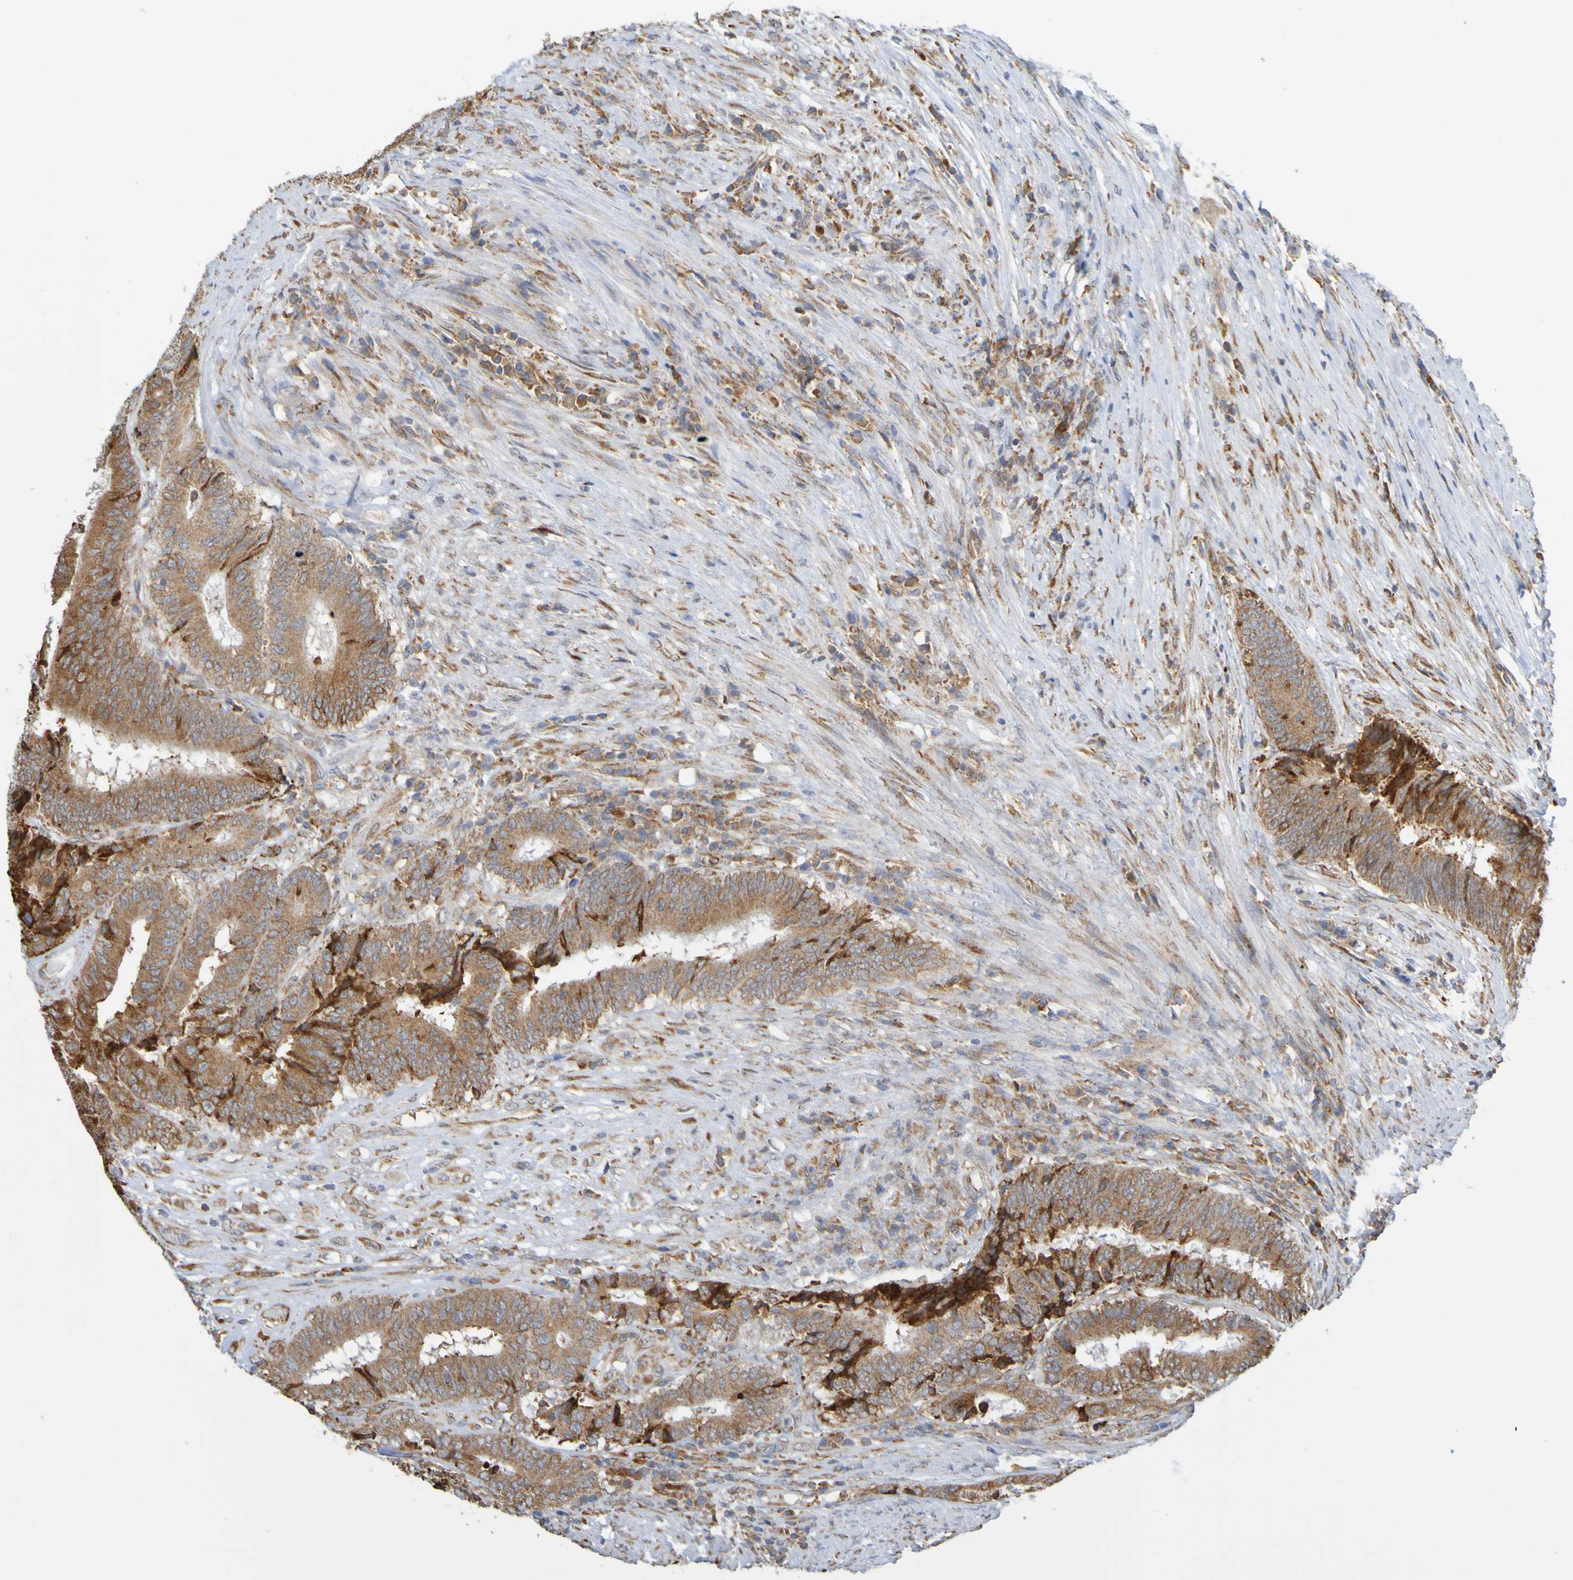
{"staining": {"intensity": "strong", "quantity": "<25%", "location": "cytoplasmic/membranous"}, "tissue": "colorectal cancer", "cell_type": "Tumor cells", "image_type": "cancer", "snomed": [{"axis": "morphology", "description": "Adenocarcinoma, NOS"}, {"axis": "topography", "description": "Rectum"}], "caption": "Immunohistochemical staining of adenocarcinoma (colorectal) demonstrates medium levels of strong cytoplasmic/membranous protein positivity in approximately <25% of tumor cells.", "gene": "PDIA3", "patient": {"sex": "male", "age": 72}}